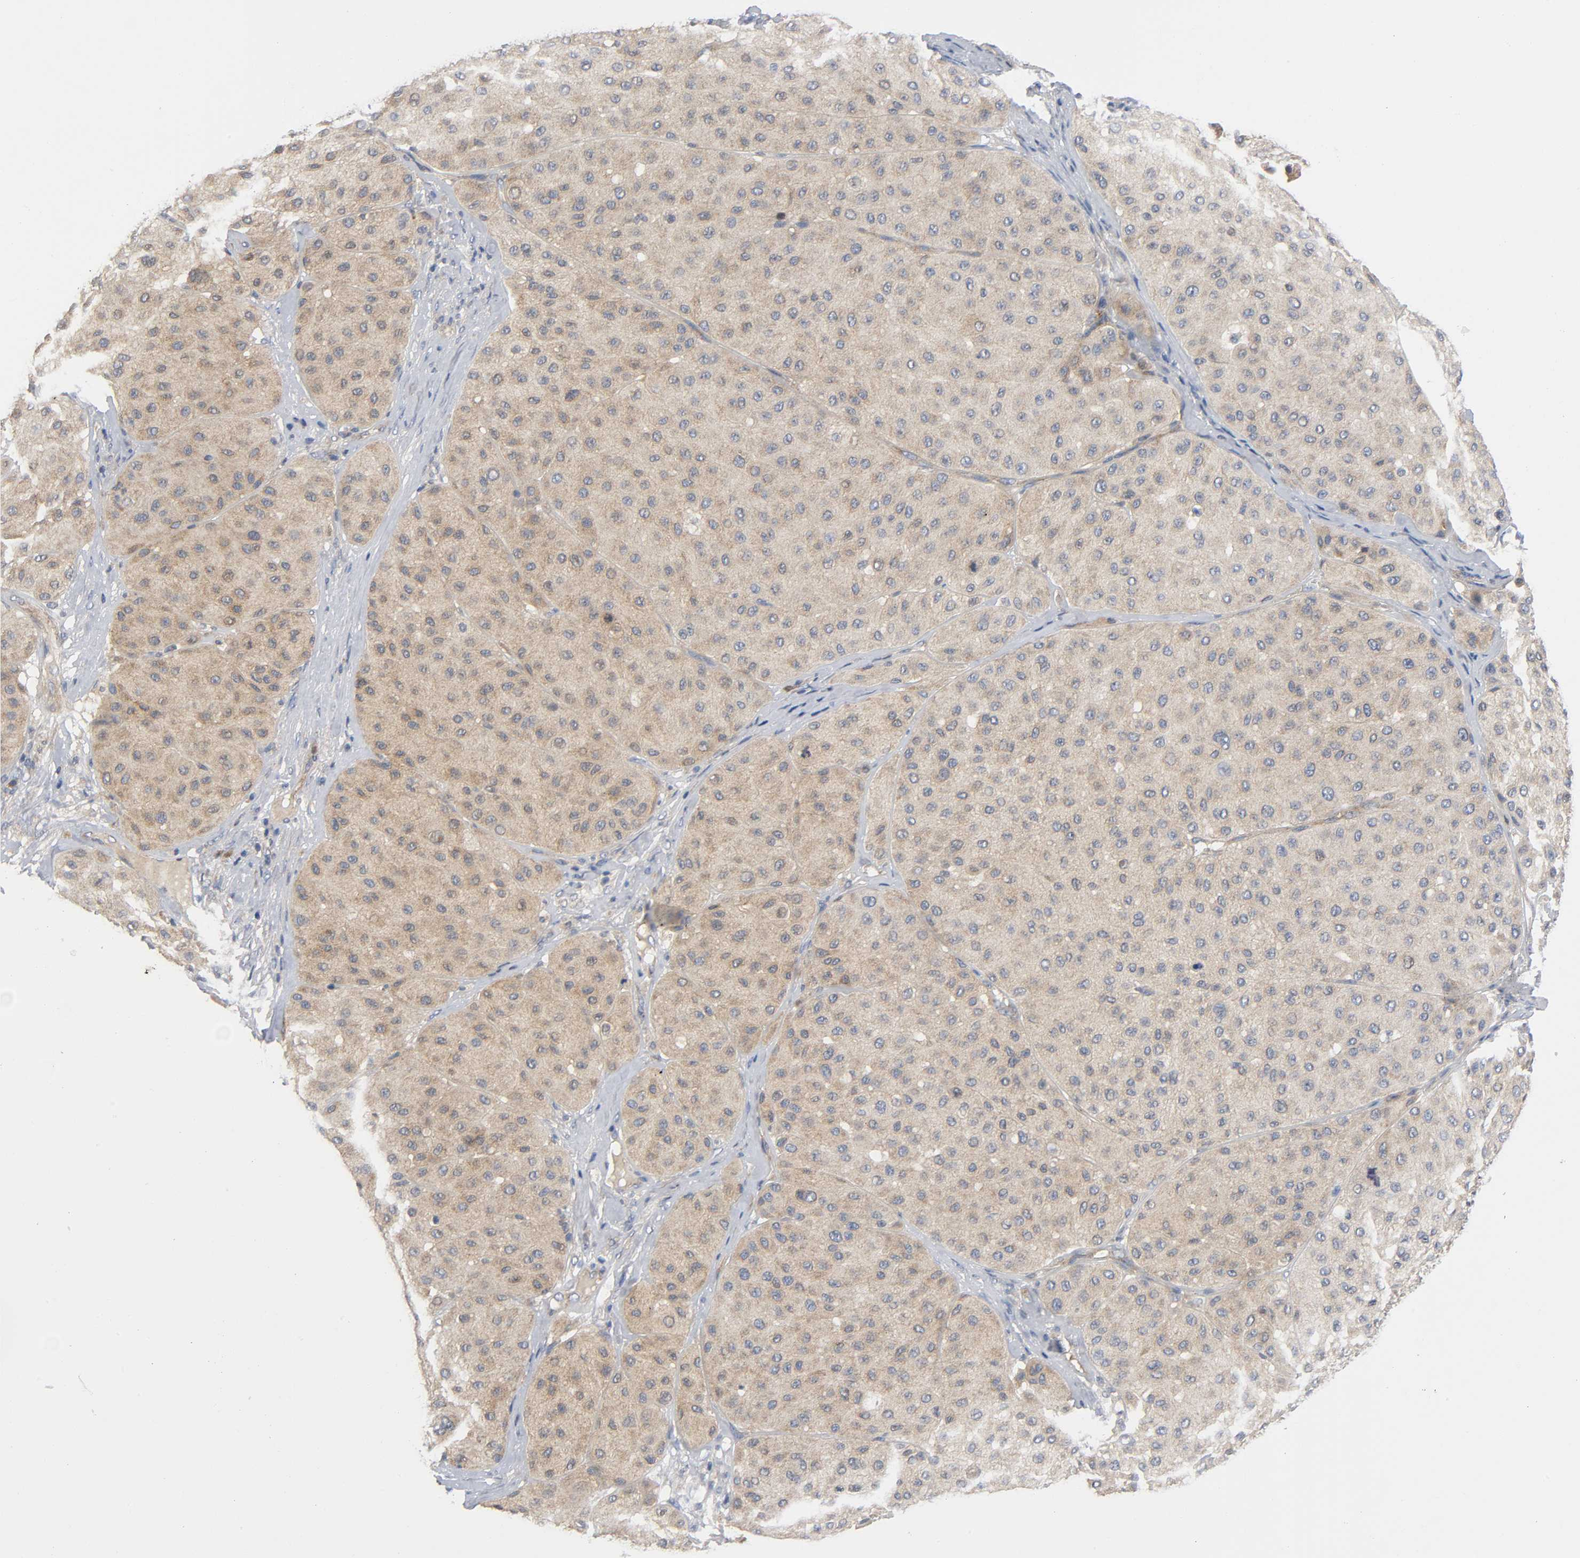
{"staining": {"intensity": "weak", "quantity": ">75%", "location": "cytoplasmic/membranous"}, "tissue": "melanoma", "cell_type": "Tumor cells", "image_type": "cancer", "snomed": [{"axis": "morphology", "description": "Normal tissue, NOS"}, {"axis": "morphology", "description": "Malignant melanoma, Metastatic site"}, {"axis": "topography", "description": "Skin"}], "caption": "The micrograph shows staining of malignant melanoma (metastatic site), revealing weak cytoplasmic/membranous protein expression (brown color) within tumor cells. (Brightfield microscopy of DAB IHC at high magnification).", "gene": "HDAC6", "patient": {"sex": "male", "age": 41}}